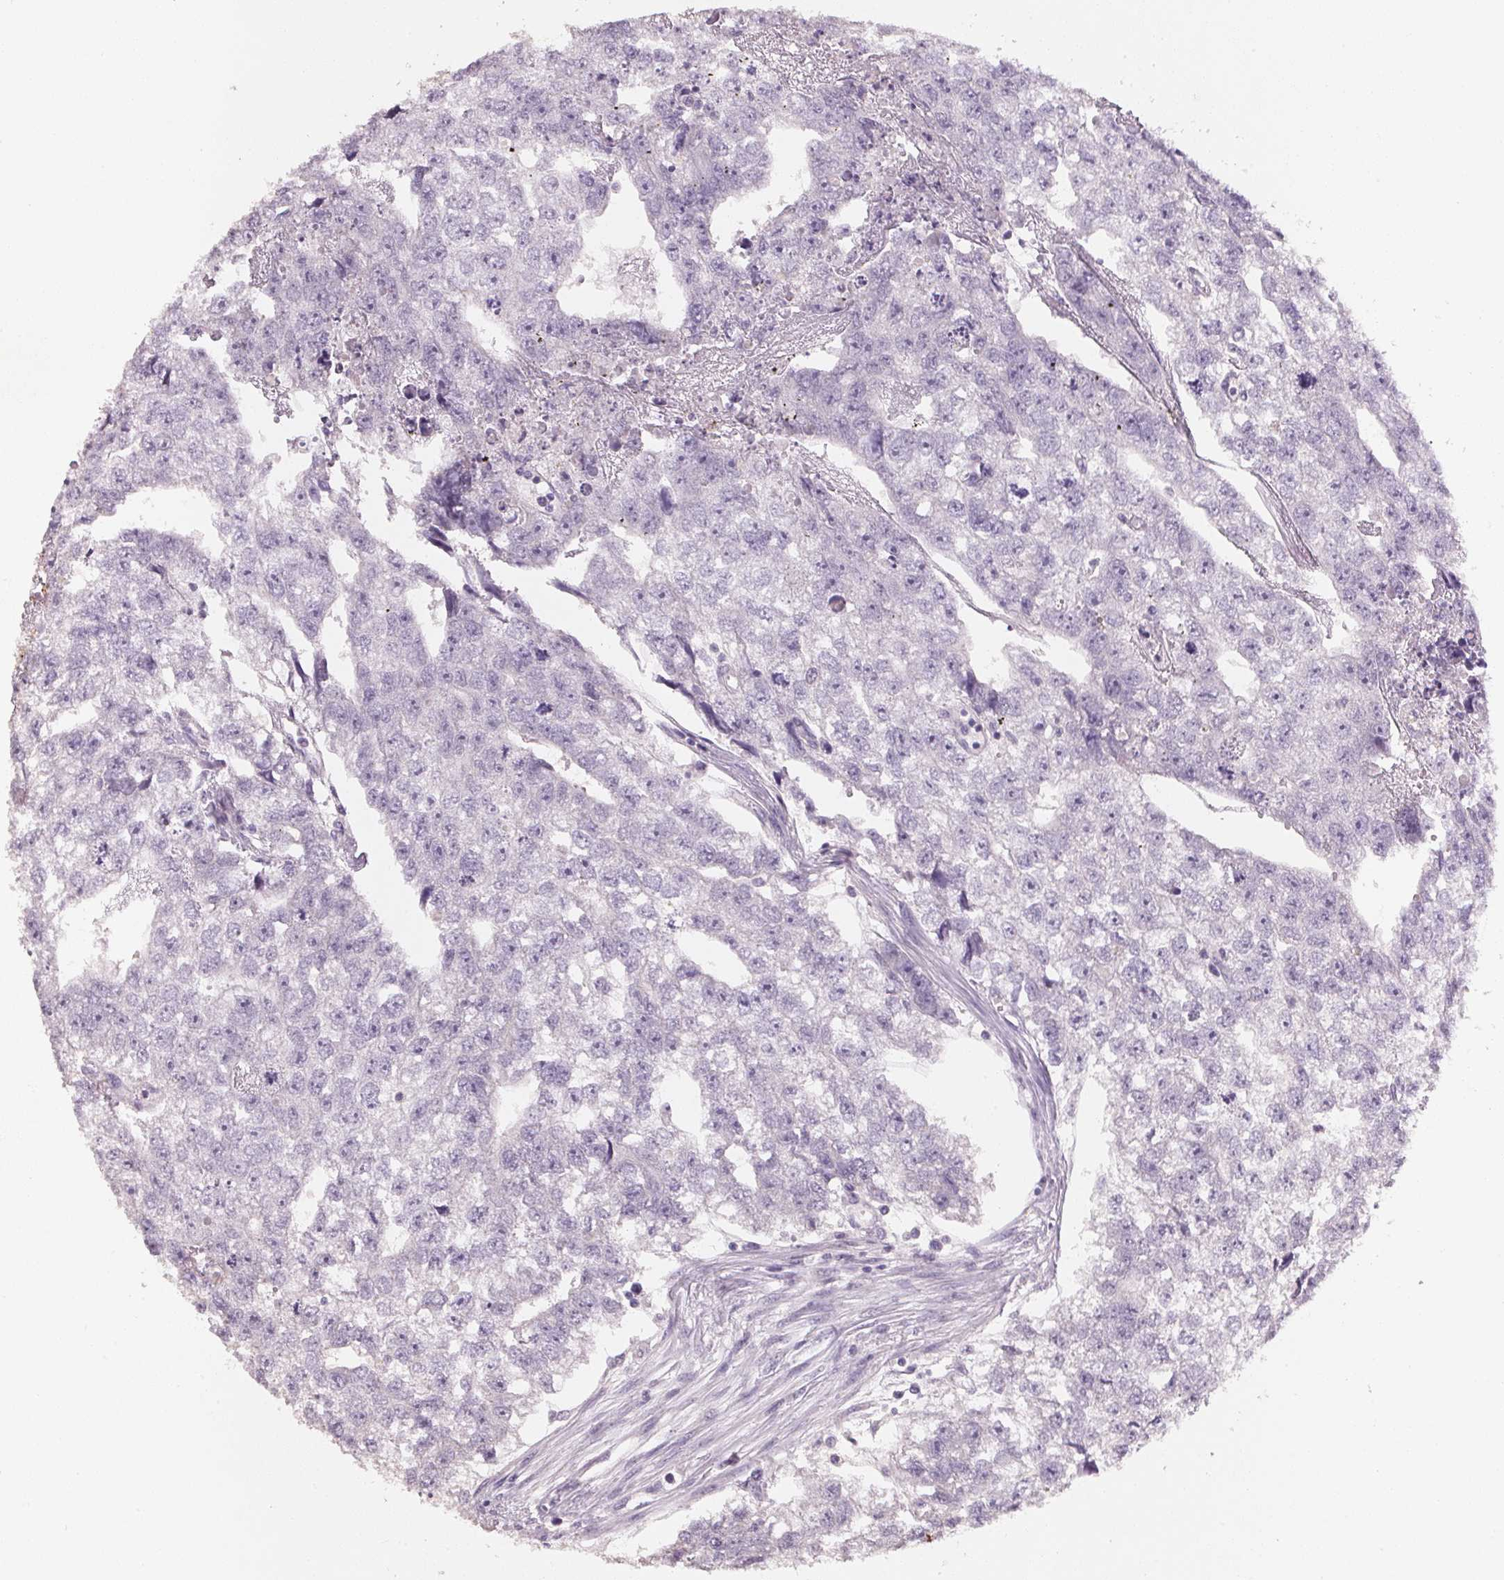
{"staining": {"intensity": "negative", "quantity": "none", "location": "none"}, "tissue": "testis cancer", "cell_type": "Tumor cells", "image_type": "cancer", "snomed": [{"axis": "morphology", "description": "Carcinoma, Embryonal, NOS"}, {"axis": "morphology", "description": "Teratoma, malignant, NOS"}, {"axis": "topography", "description": "Testis"}], "caption": "There is no significant expression in tumor cells of testis embryonal carcinoma.", "gene": "CXCL5", "patient": {"sex": "male", "age": 44}}